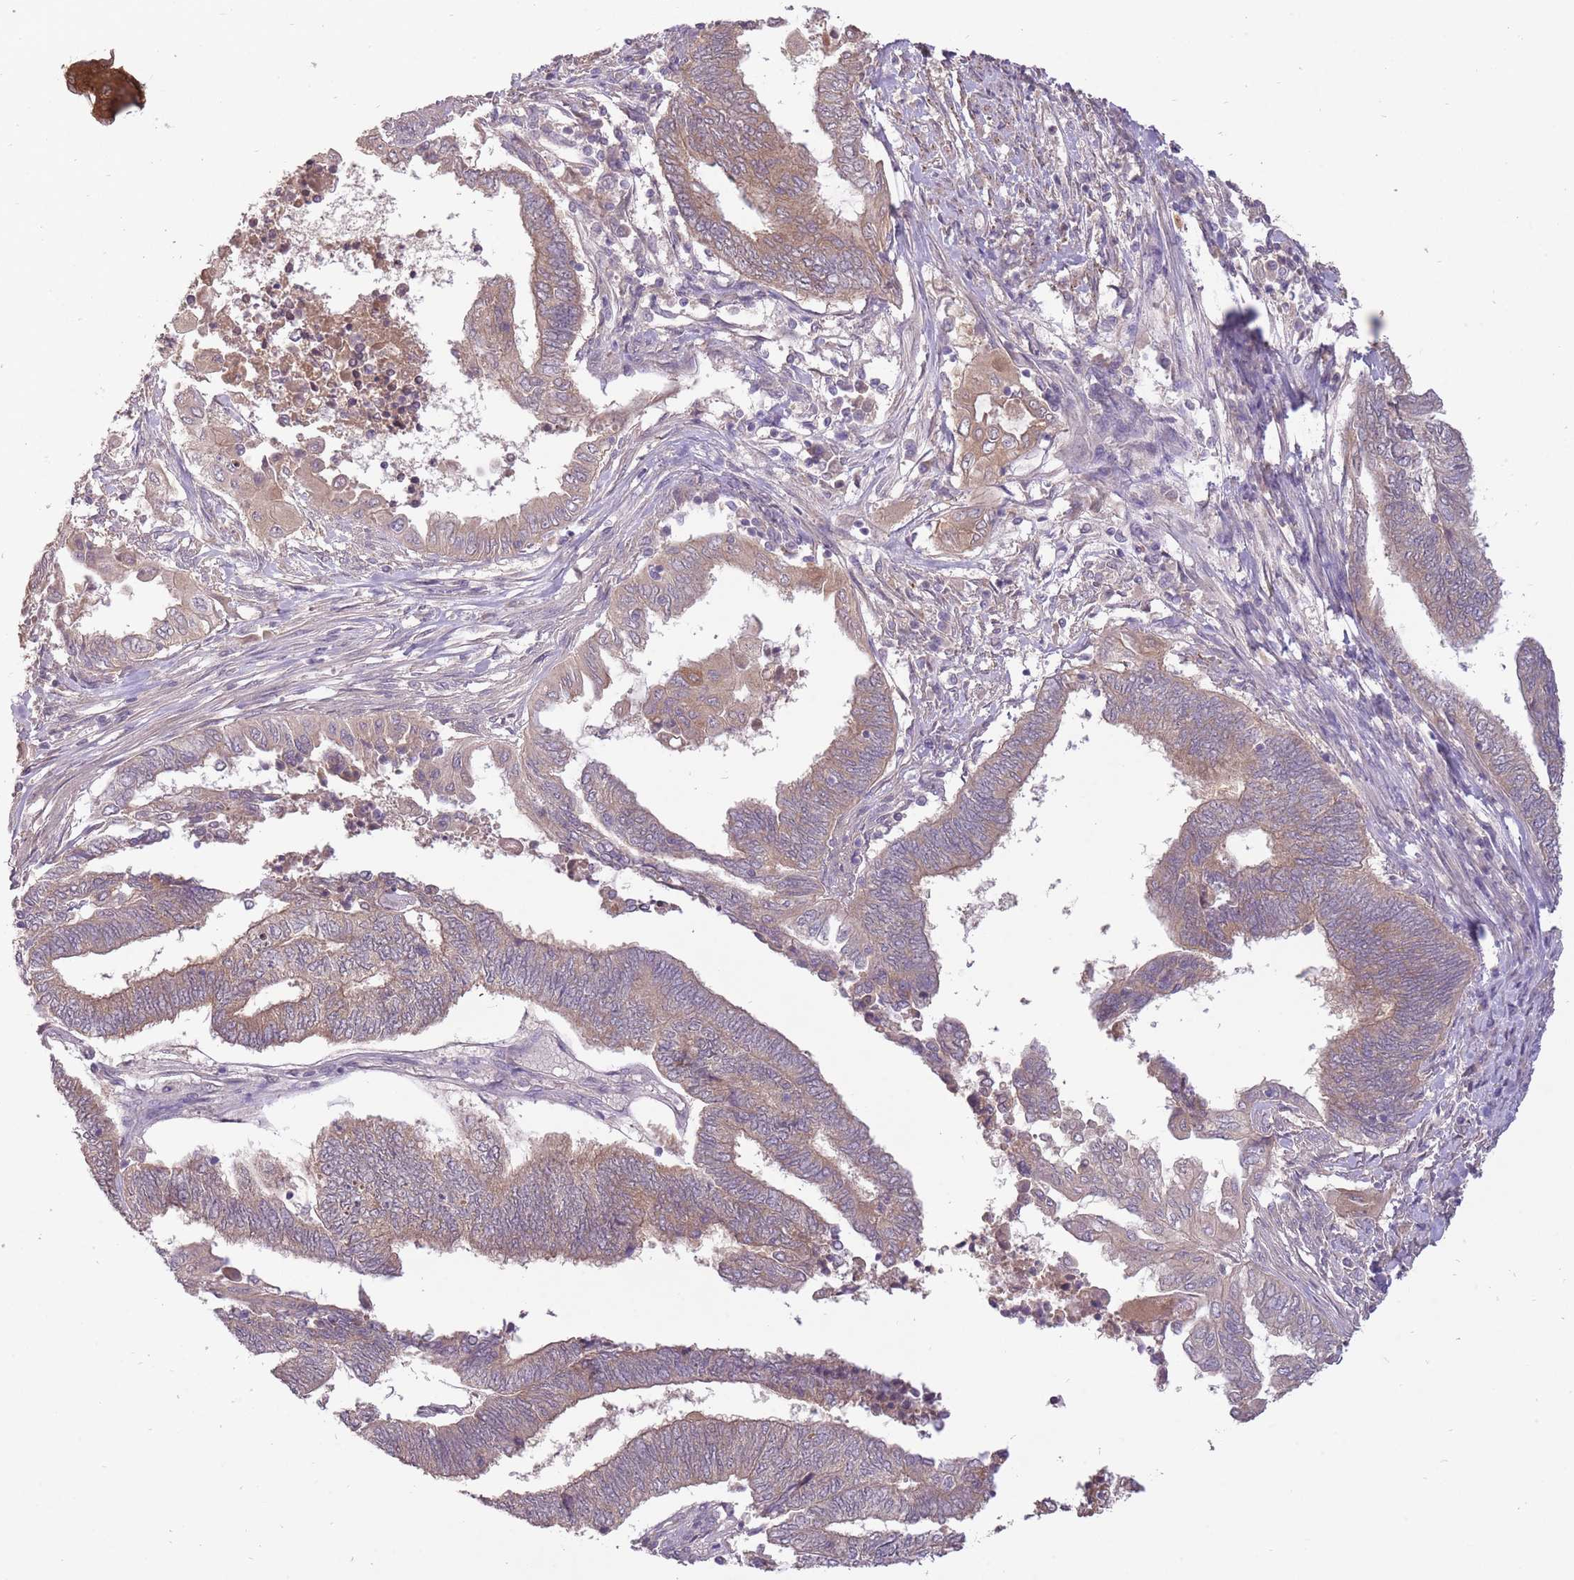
{"staining": {"intensity": "weak", "quantity": ">75%", "location": "cytoplasmic/membranous"}, "tissue": "endometrial cancer", "cell_type": "Tumor cells", "image_type": "cancer", "snomed": [{"axis": "morphology", "description": "Adenocarcinoma, NOS"}, {"axis": "topography", "description": "Uterus"}, {"axis": "topography", "description": "Endometrium"}], "caption": "DAB (3,3'-diaminobenzidine) immunohistochemical staining of human endometrial cancer reveals weak cytoplasmic/membranous protein expression in about >75% of tumor cells. (brown staining indicates protein expression, while blue staining denotes nuclei).", "gene": "LRATD2", "patient": {"sex": "female", "age": 70}}